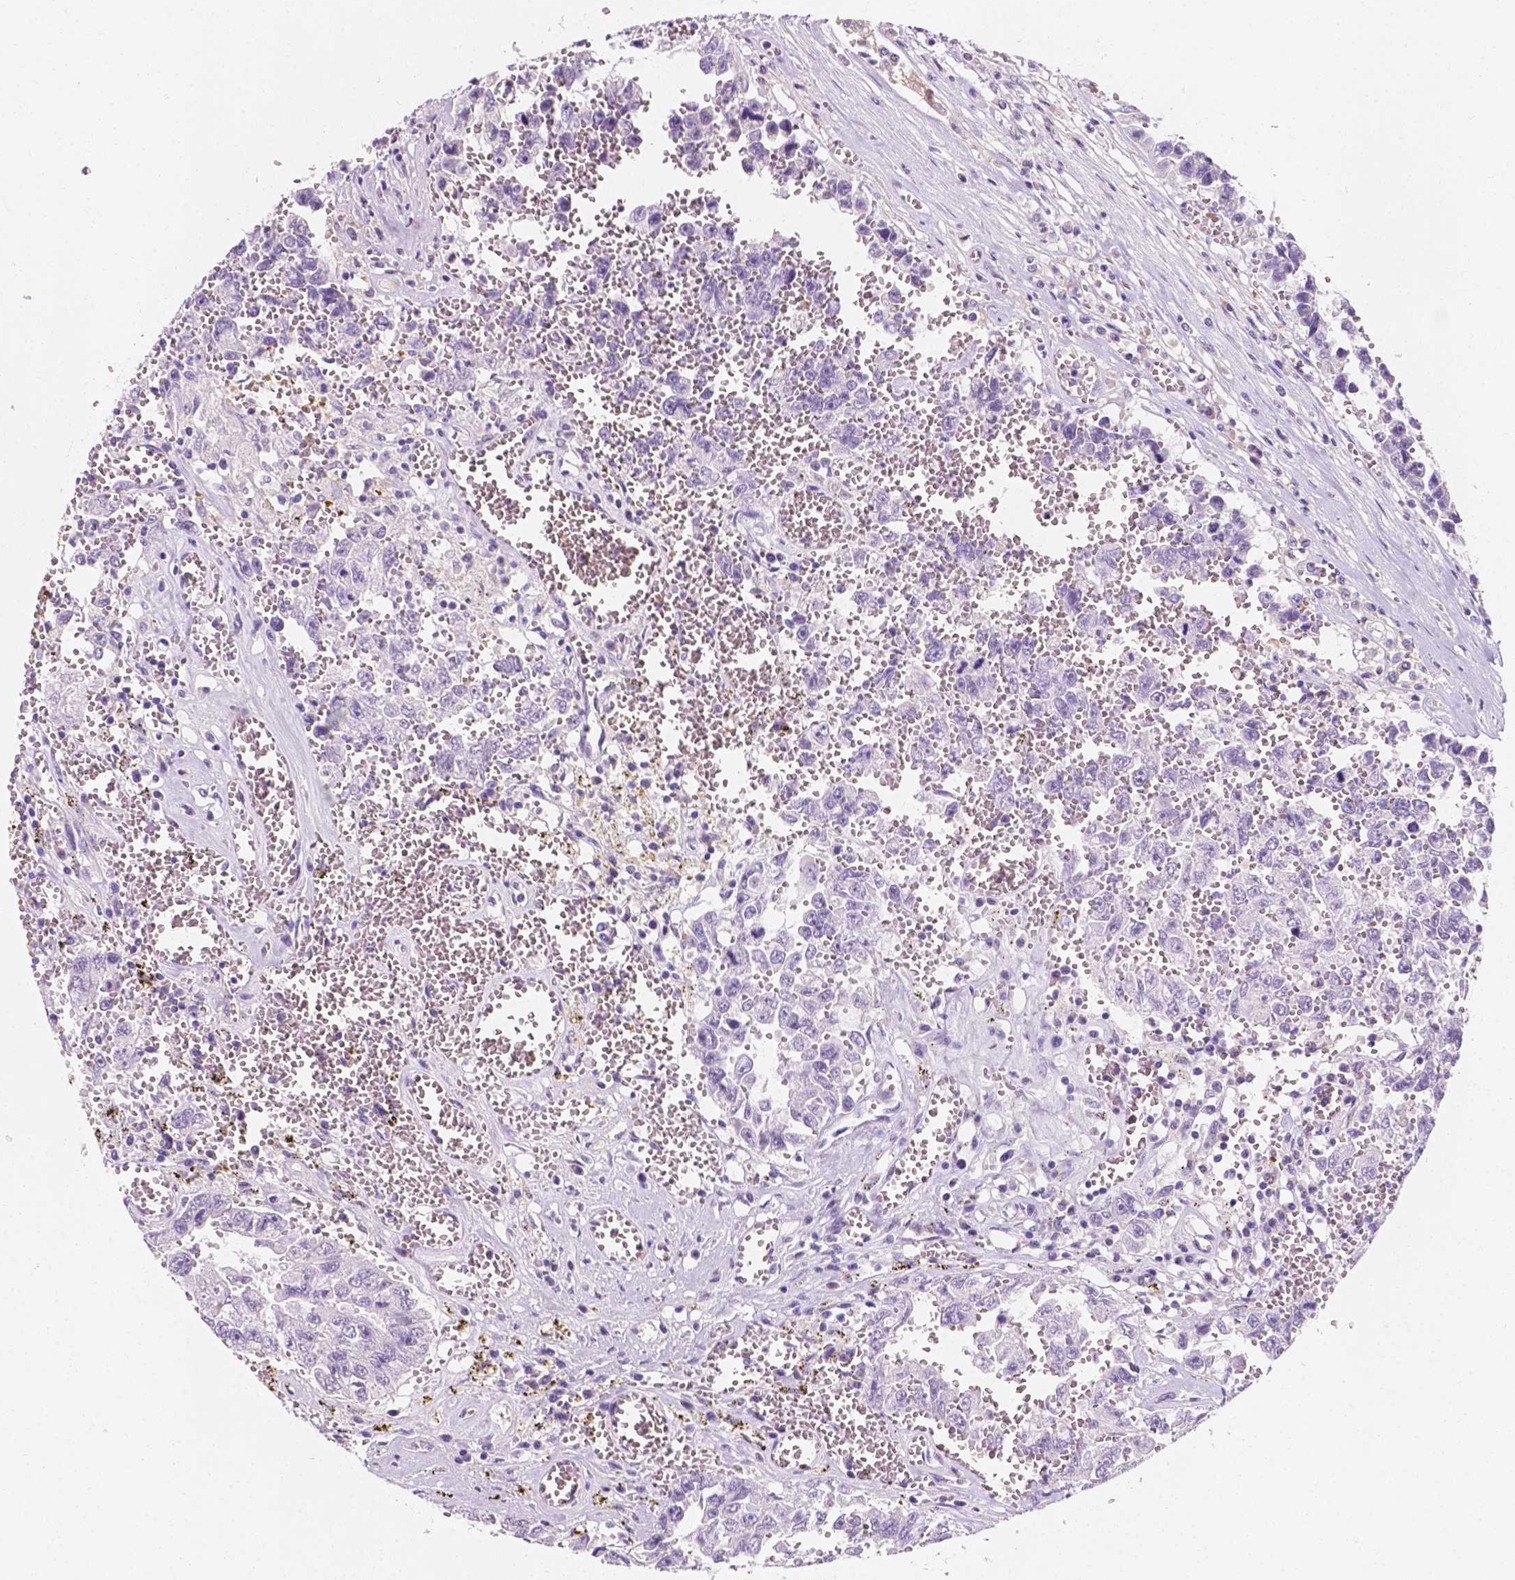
{"staining": {"intensity": "negative", "quantity": "none", "location": "none"}, "tissue": "testis cancer", "cell_type": "Tumor cells", "image_type": "cancer", "snomed": [{"axis": "morphology", "description": "Carcinoma, Embryonal, NOS"}, {"axis": "topography", "description": "Testis"}], "caption": "Immunohistochemistry (IHC) image of human testis embryonal carcinoma stained for a protein (brown), which shows no positivity in tumor cells.", "gene": "SIRT2", "patient": {"sex": "male", "age": 36}}